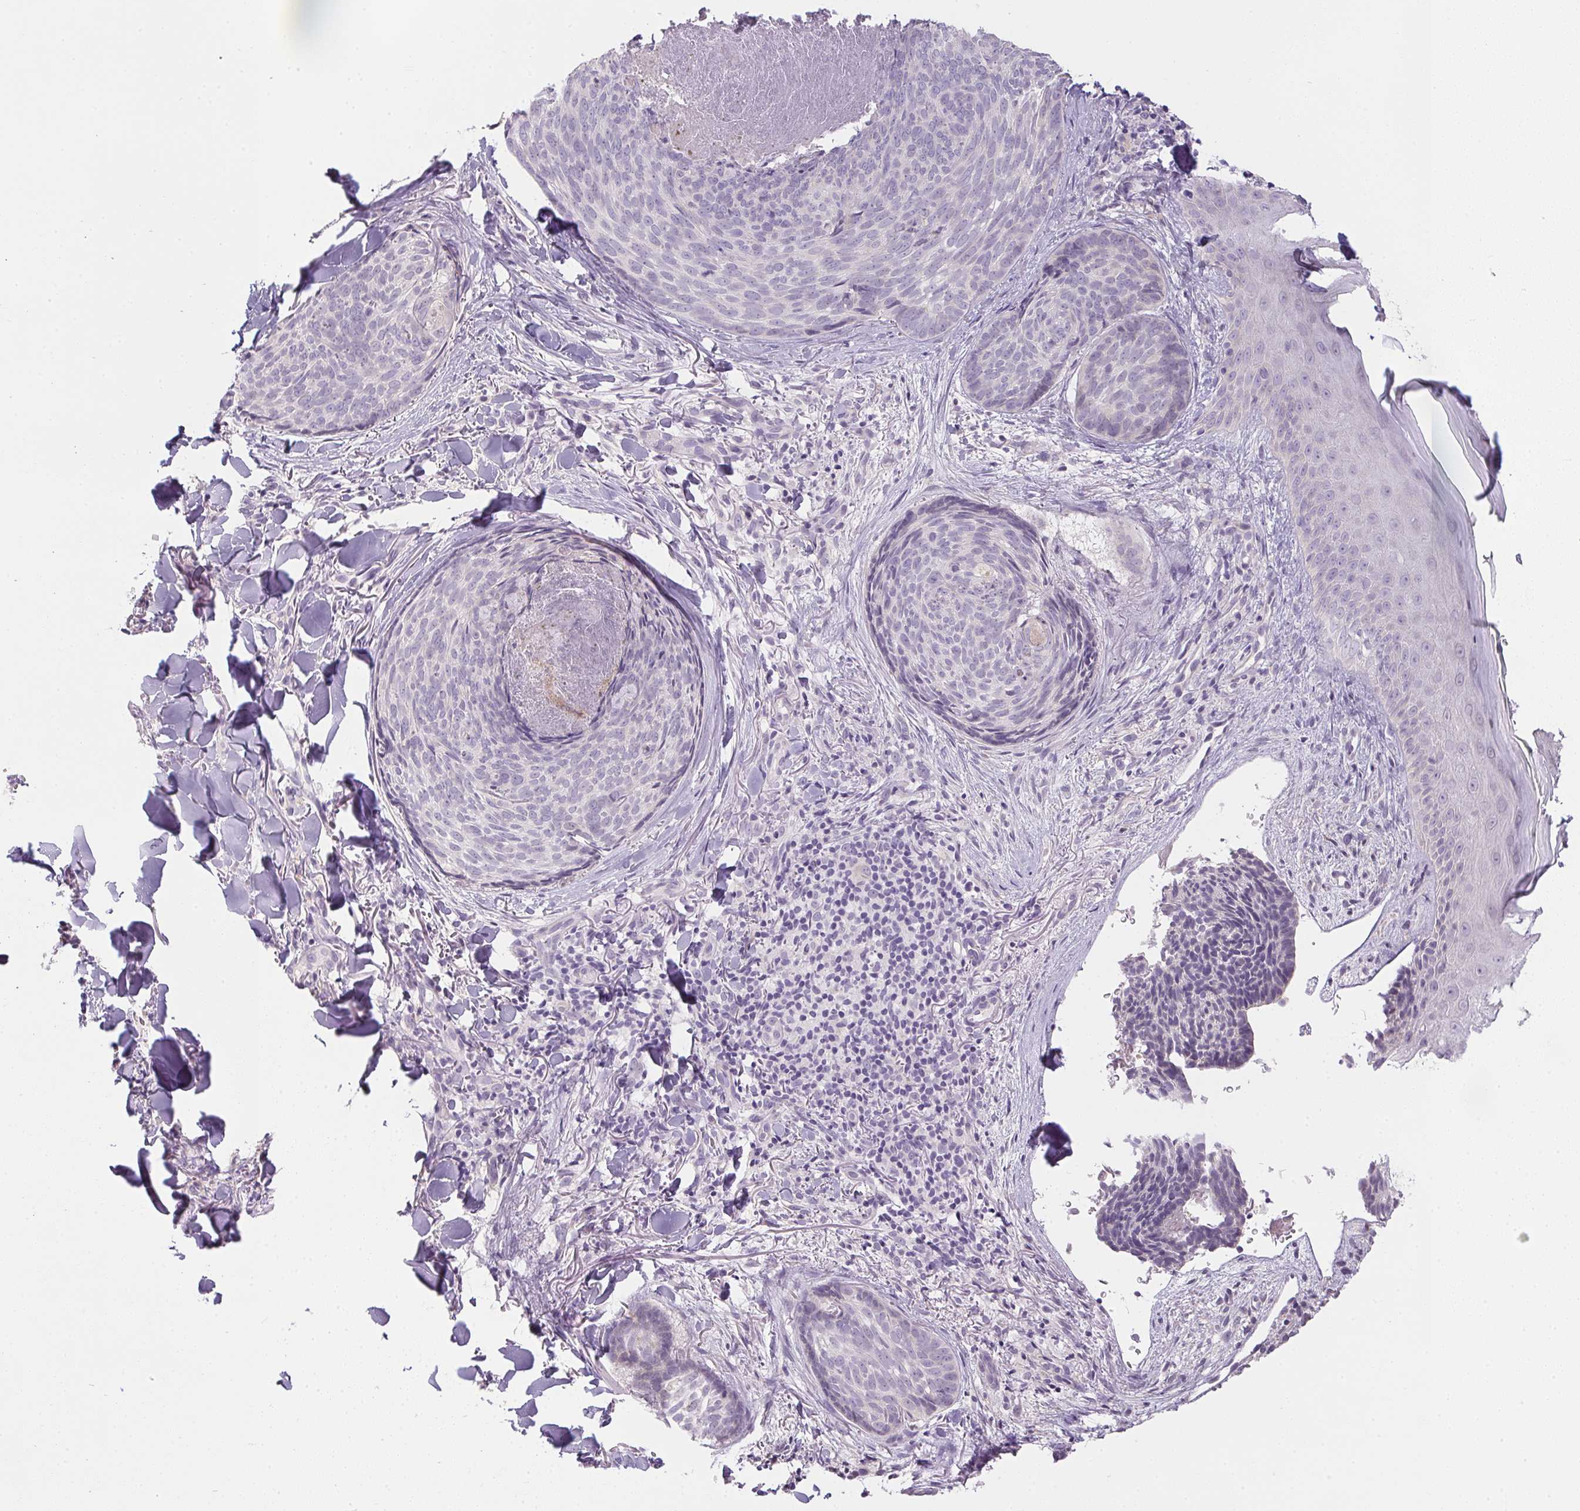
{"staining": {"intensity": "negative", "quantity": "none", "location": "none"}, "tissue": "skin cancer", "cell_type": "Tumor cells", "image_type": "cancer", "snomed": [{"axis": "morphology", "description": "Basal cell carcinoma"}, {"axis": "topography", "description": "Skin"}], "caption": "Immunohistochemistry (IHC) histopathology image of neoplastic tissue: human skin cancer stained with DAB exhibits no significant protein positivity in tumor cells.", "gene": "CTCFL", "patient": {"sex": "female", "age": 82}}